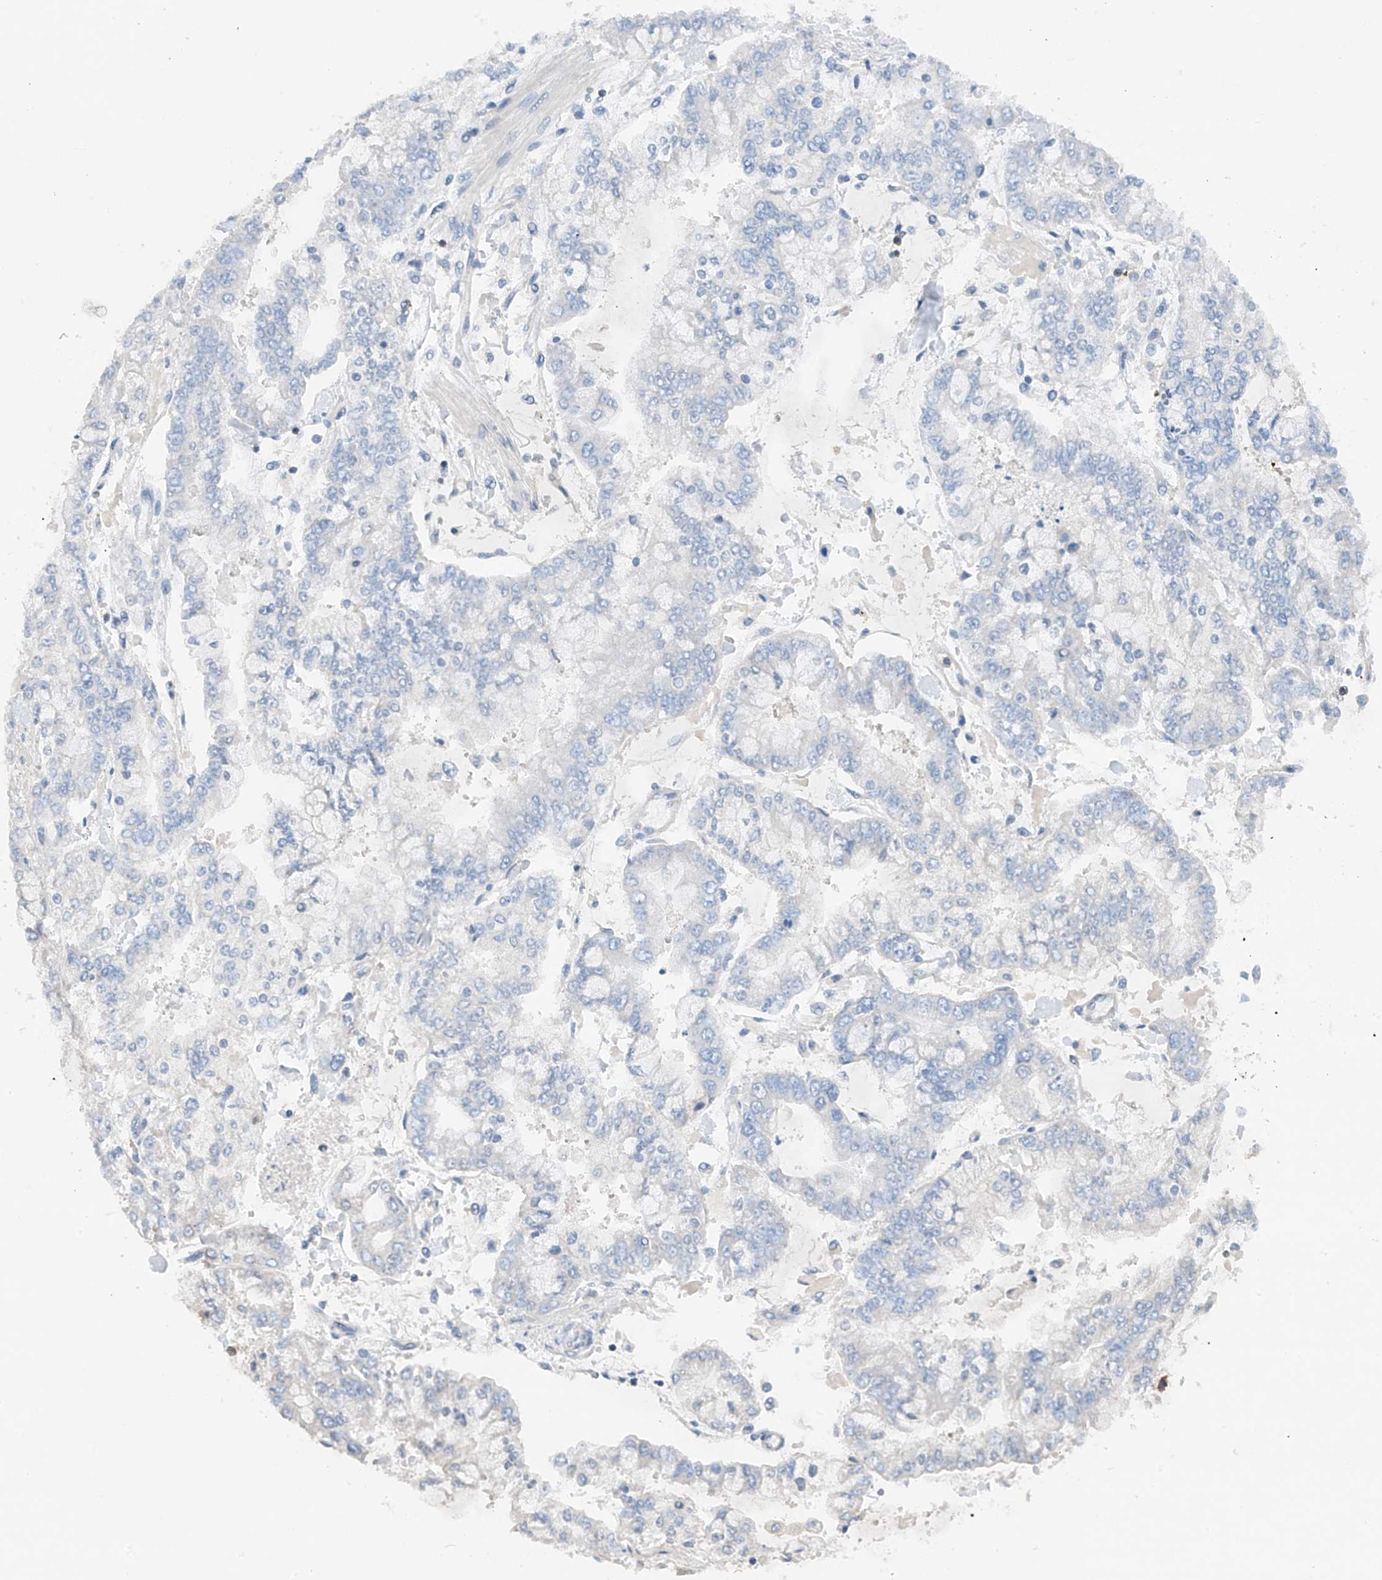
{"staining": {"intensity": "negative", "quantity": "none", "location": "none"}, "tissue": "stomach cancer", "cell_type": "Tumor cells", "image_type": "cancer", "snomed": [{"axis": "morphology", "description": "Normal tissue, NOS"}, {"axis": "morphology", "description": "Adenocarcinoma, NOS"}, {"axis": "topography", "description": "Stomach, upper"}, {"axis": "topography", "description": "Stomach"}], "caption": "The IHC histopathology image has no significant positivity in tumor cells of stomach cancer (adenocarcinoma) tissue. (DAB (3,3'-diaminobenzidine) immunohistochemistry (IHC) visualized using brightfield microscopy, high magnification).", "gene": "PHACTR2", "patient": {"sex": "male", "age": 76}}